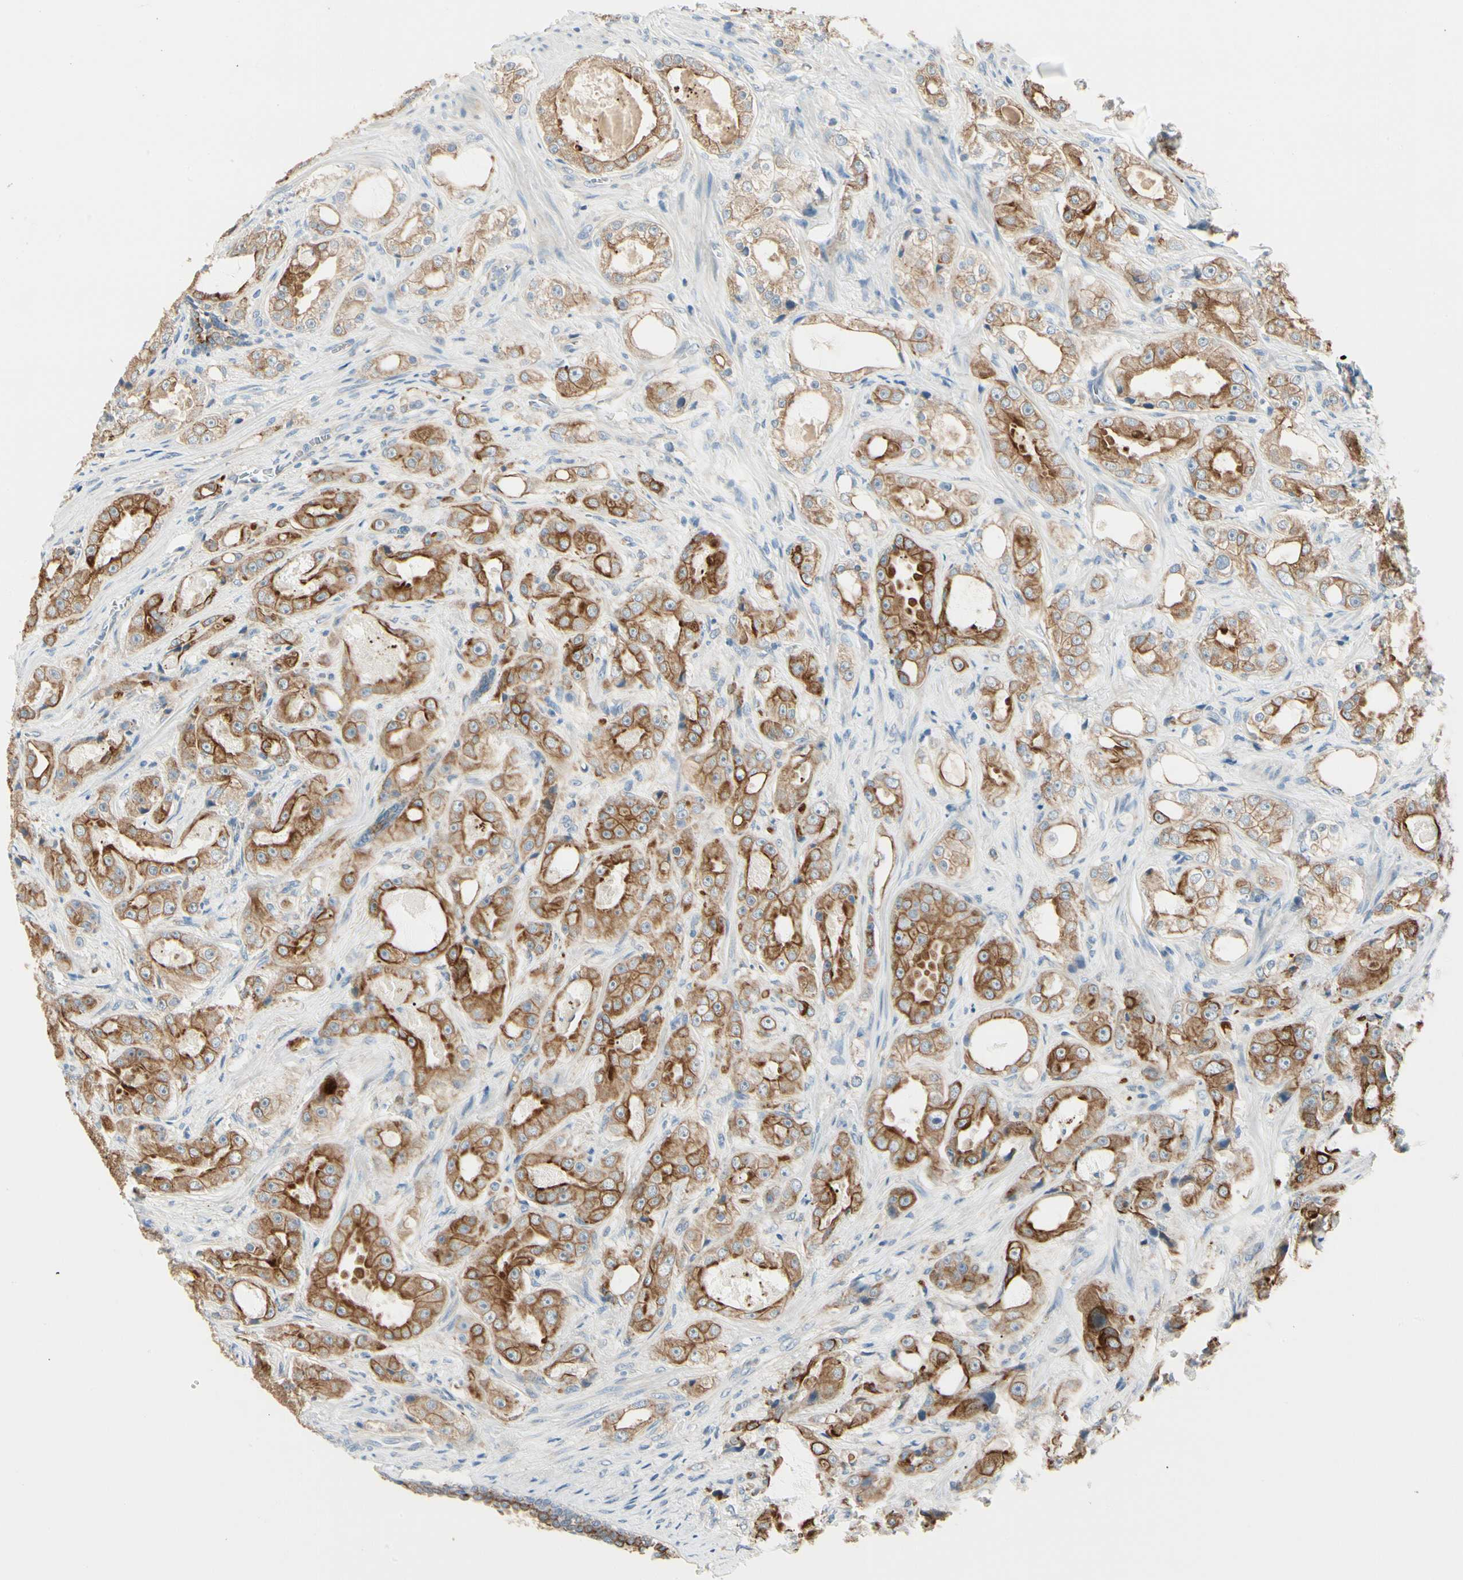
{"staining": {"intensity": "strong", "quantity": ">75%", "location": "cytoplasmic/membranous"}, "tissue": "prostate cancer", "cell_type": "Tumor cells", "image_type": "cancer", "snomed": [{"axis": "morphology", "description": "Adenocarcinoma, High grade"}, {"axis": "topography", "description": "Prostate"}], "caption": "Tumor cells display high levels of strong cytoplasmic/membranous staining in approximately >75% of cells in prostate cancer (high-grade adenocarcinoma).", "gene": "DUSP12", "patient": {"sex": "male", "age": 73}}